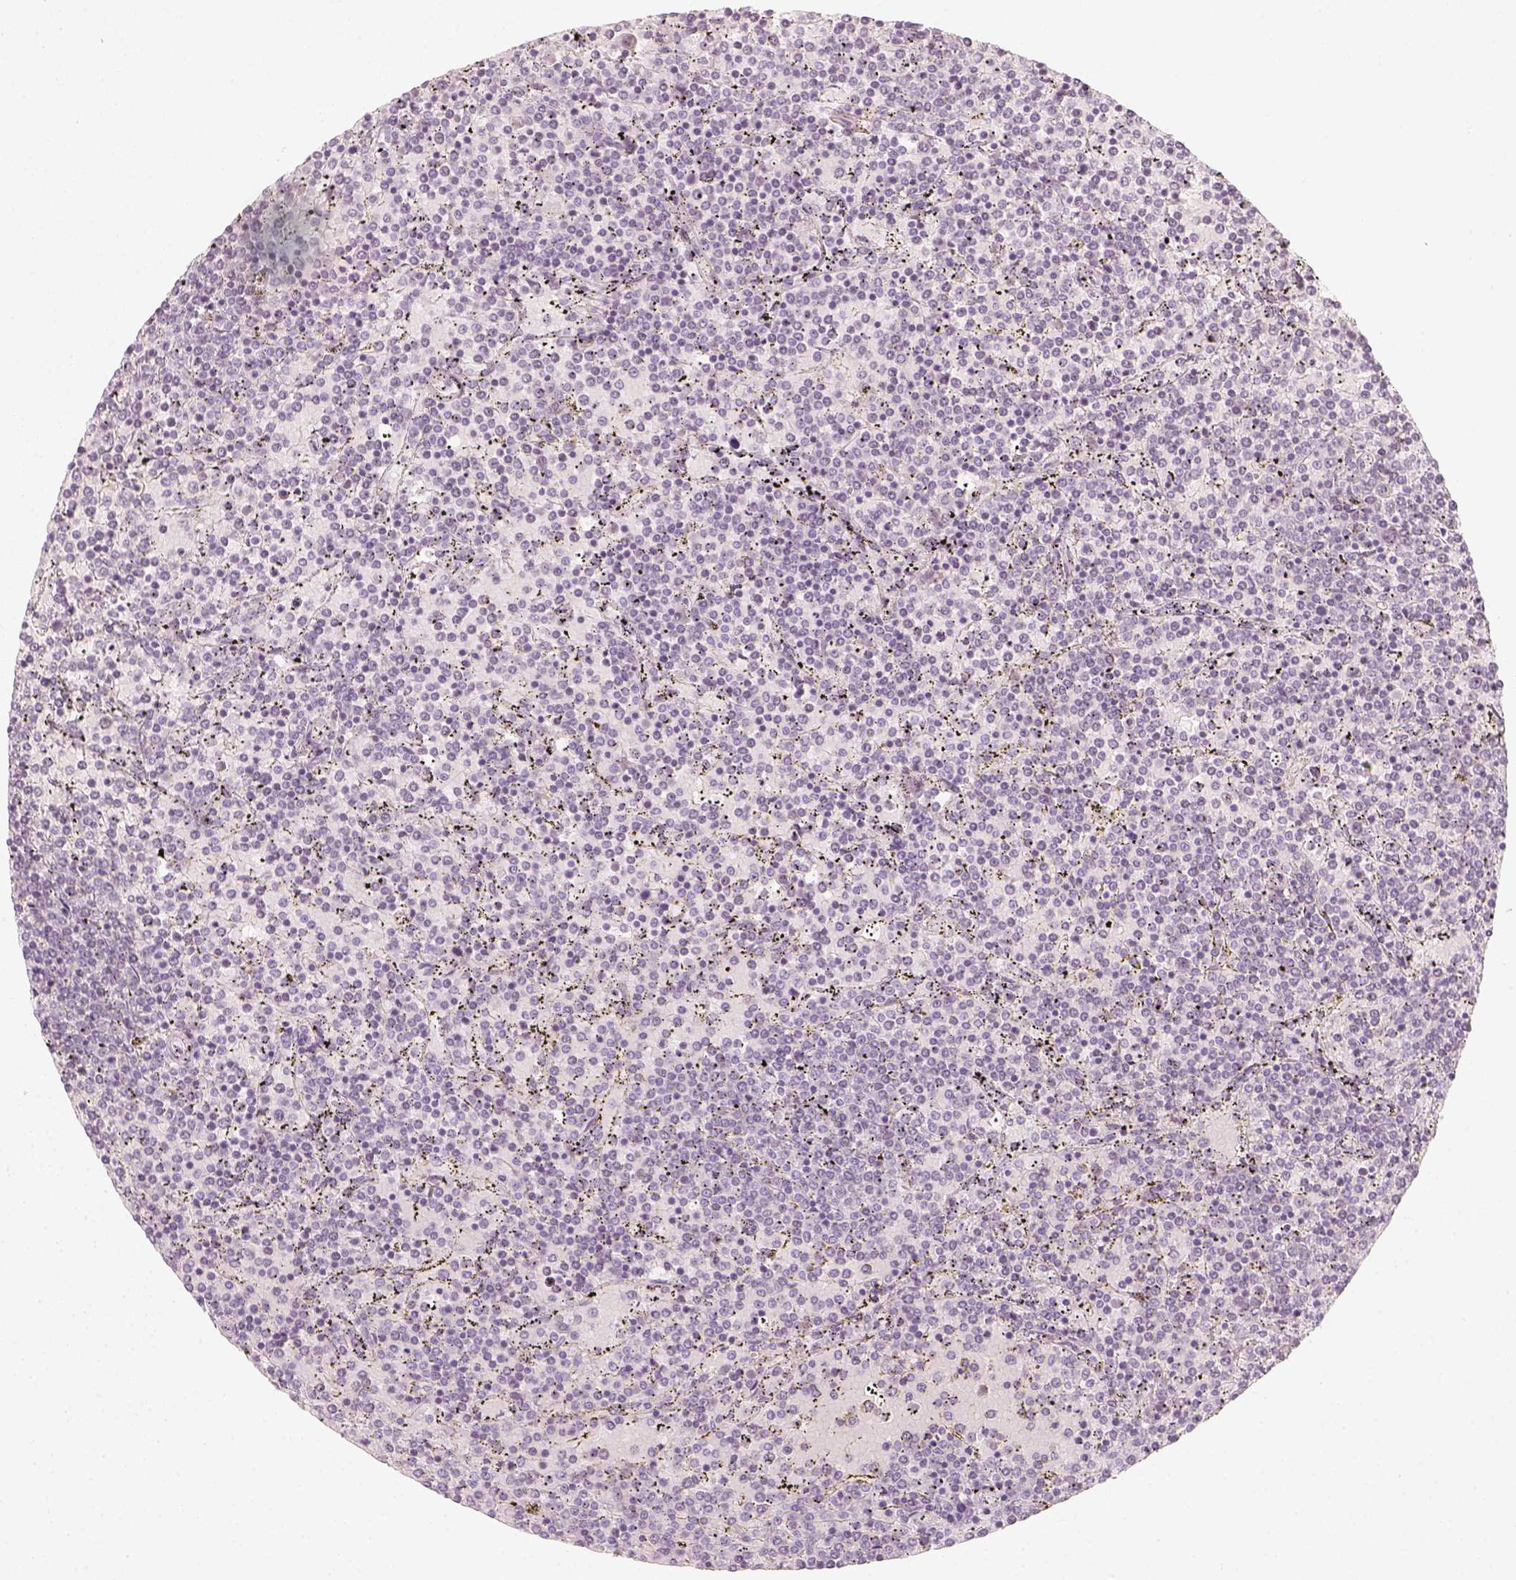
{"staining": {"intensity": "negative", "quantity": "none", "location": "none"}, "tissue": "lymphoma", "cell_type": "Tumor cells", "image_type": "cancer", "snomed": [{"axis": "morphology", "description": "Malignant lymphoma, non-Hodgkin's type, Low grade"}, {"axis": "topography", "description": "Spleen"}], "caption": "Tumor cells are negative for brown protein staining in lymphoma.", "gene": "KRT25", "patient": {"sex": "female", "age": 77}}